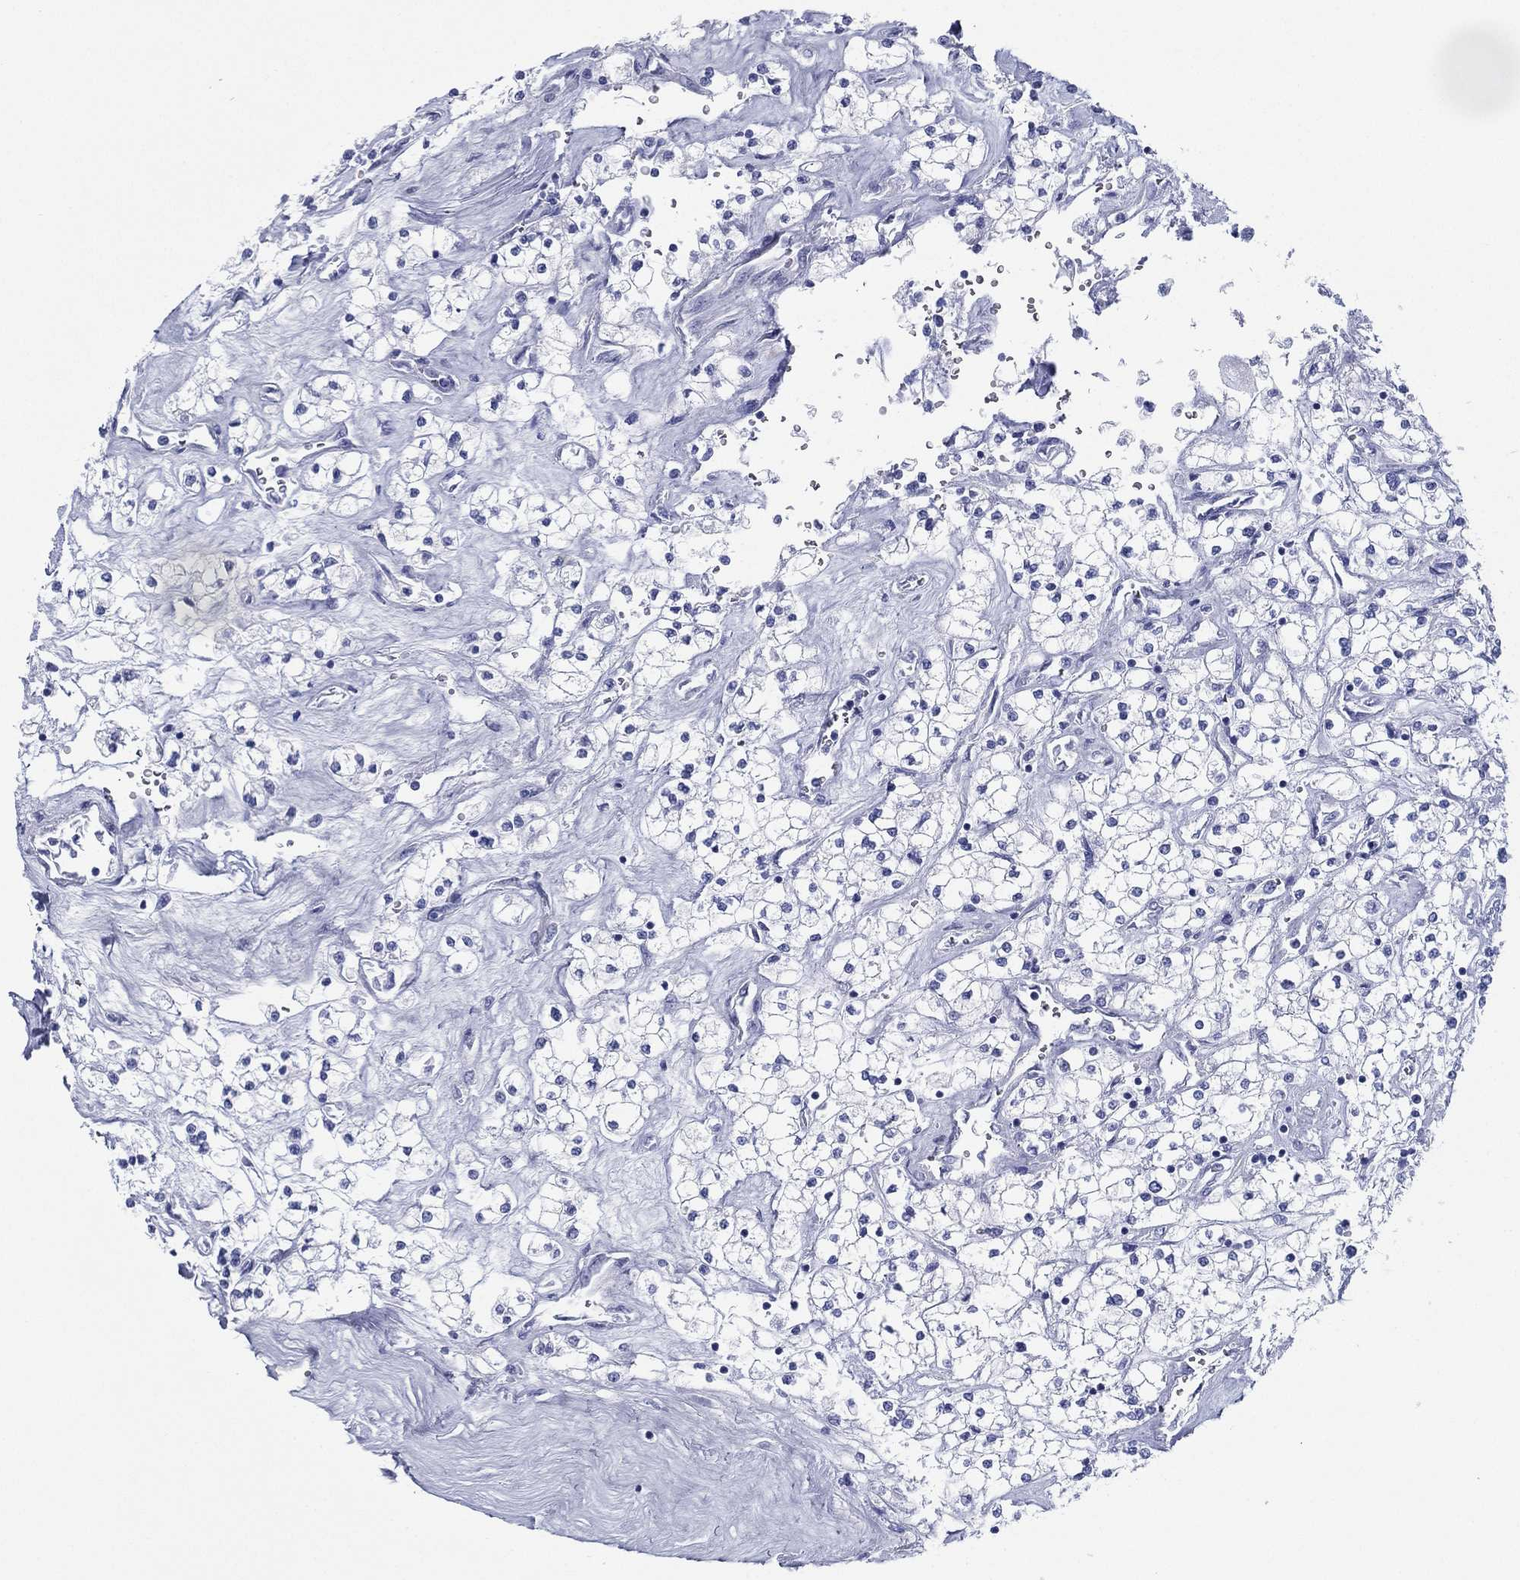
{"staining": {"intensity": "negative", "quantity": "none", "location": "none"}, "tissue": "renal cancer", "cell_type": "Tumor cells", "image_type": "cancer", "snomed": [{"axis": "morphology", "description": "Adenocarcinoma, NOS"}, {"axis": "topography", "description": "Kidney"}], "caption": "Micrograph shows no protein positivity in tumor cells of renal adenocarcinoma tissue.", "gene": "RSPH4A", "patient": {"sex": "male", "age": 80}}